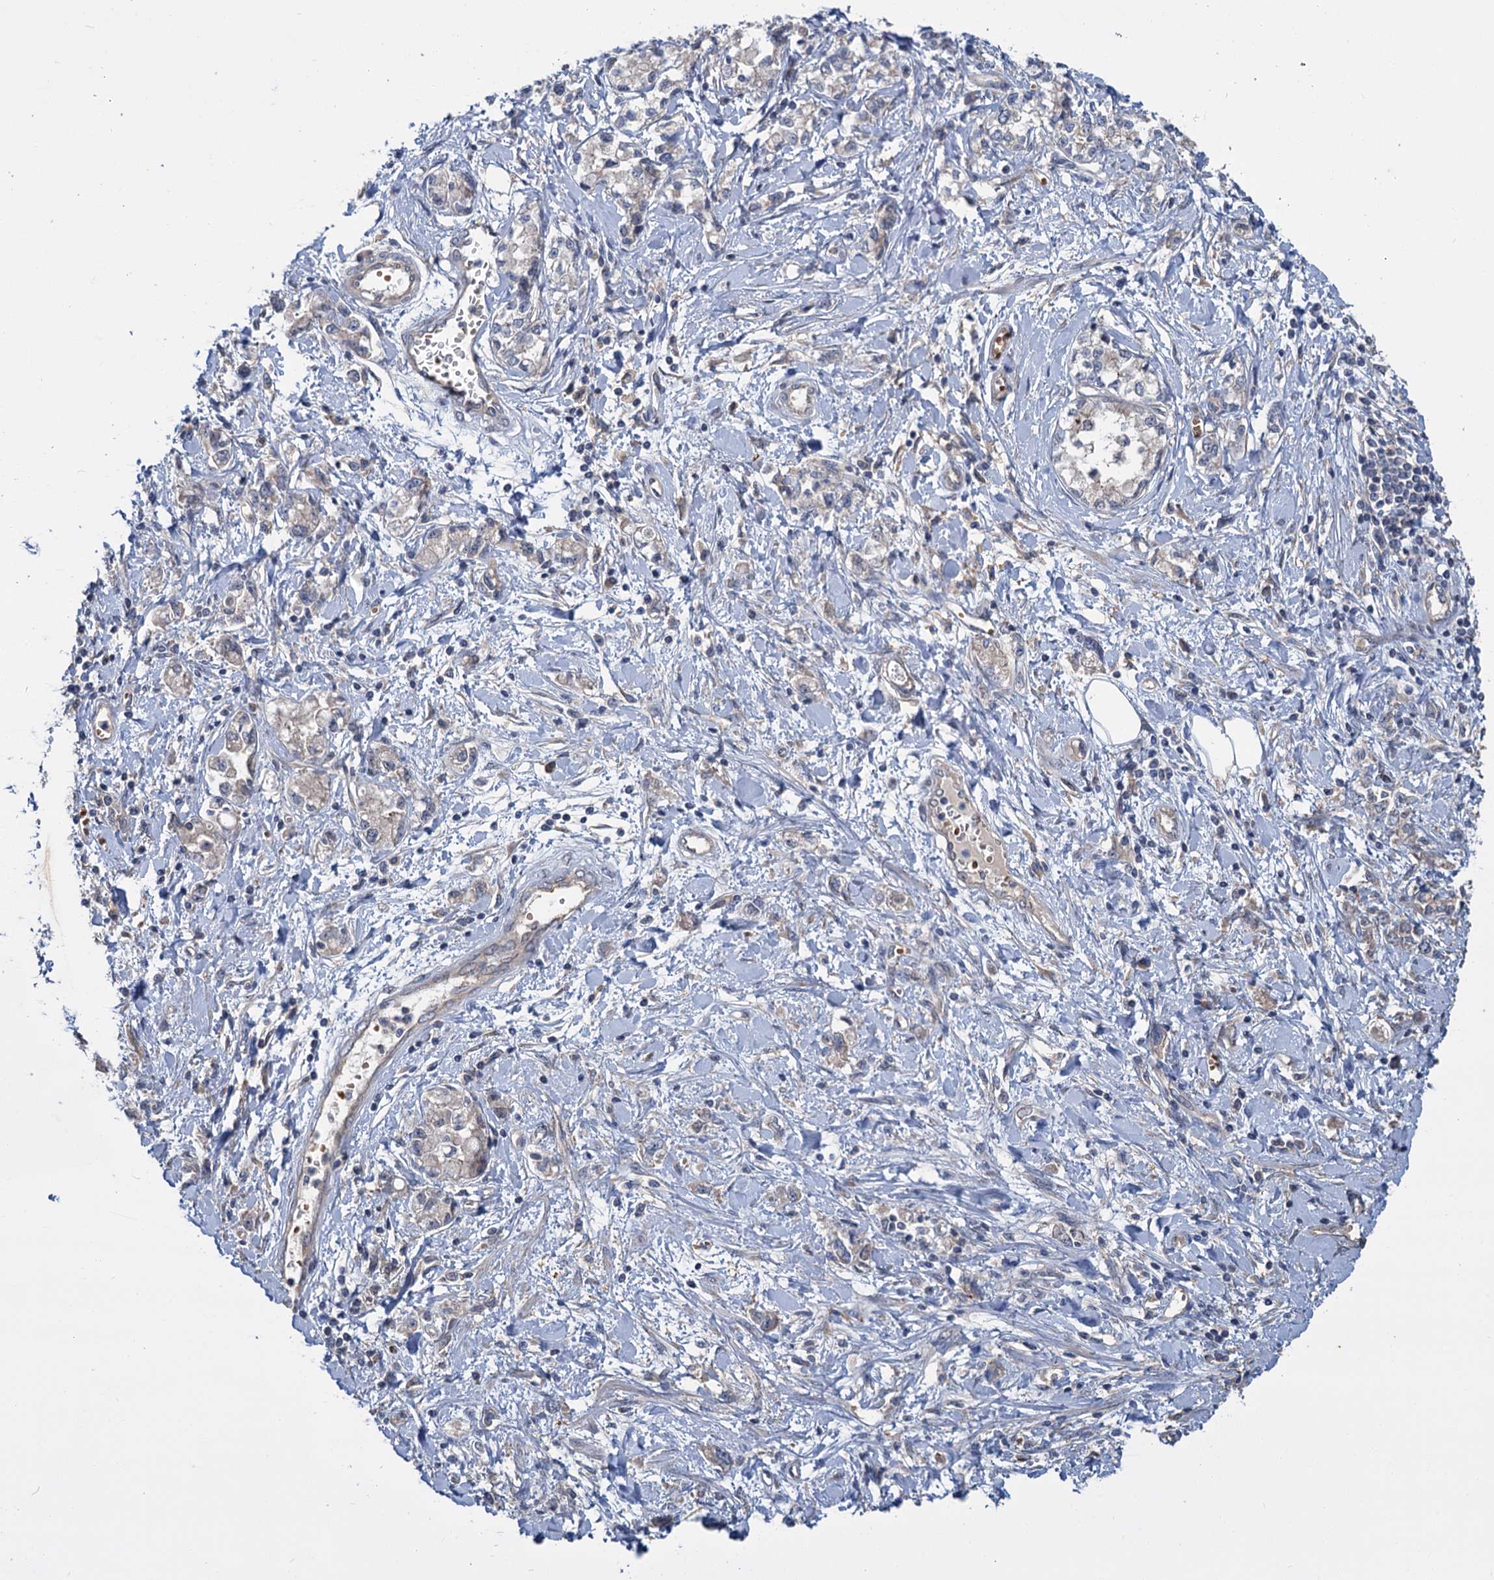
{"staining": {"intensity": "negative", "quantity": "none", "location": "none"}, "tissue": "stomach cancer", "cell_type": "Tumor cells", "image_type": "cancer", "snomed": [{"axis": "morphology", "description": "Adenocarcinoma, NOS"}, {"axis": "topography", "description": "Stomach"}], "caption": "Tumor cells show no significant expression in stomach cancer.", "gene": "PKN2", "patient": {"sex": "female", "age": 76}}